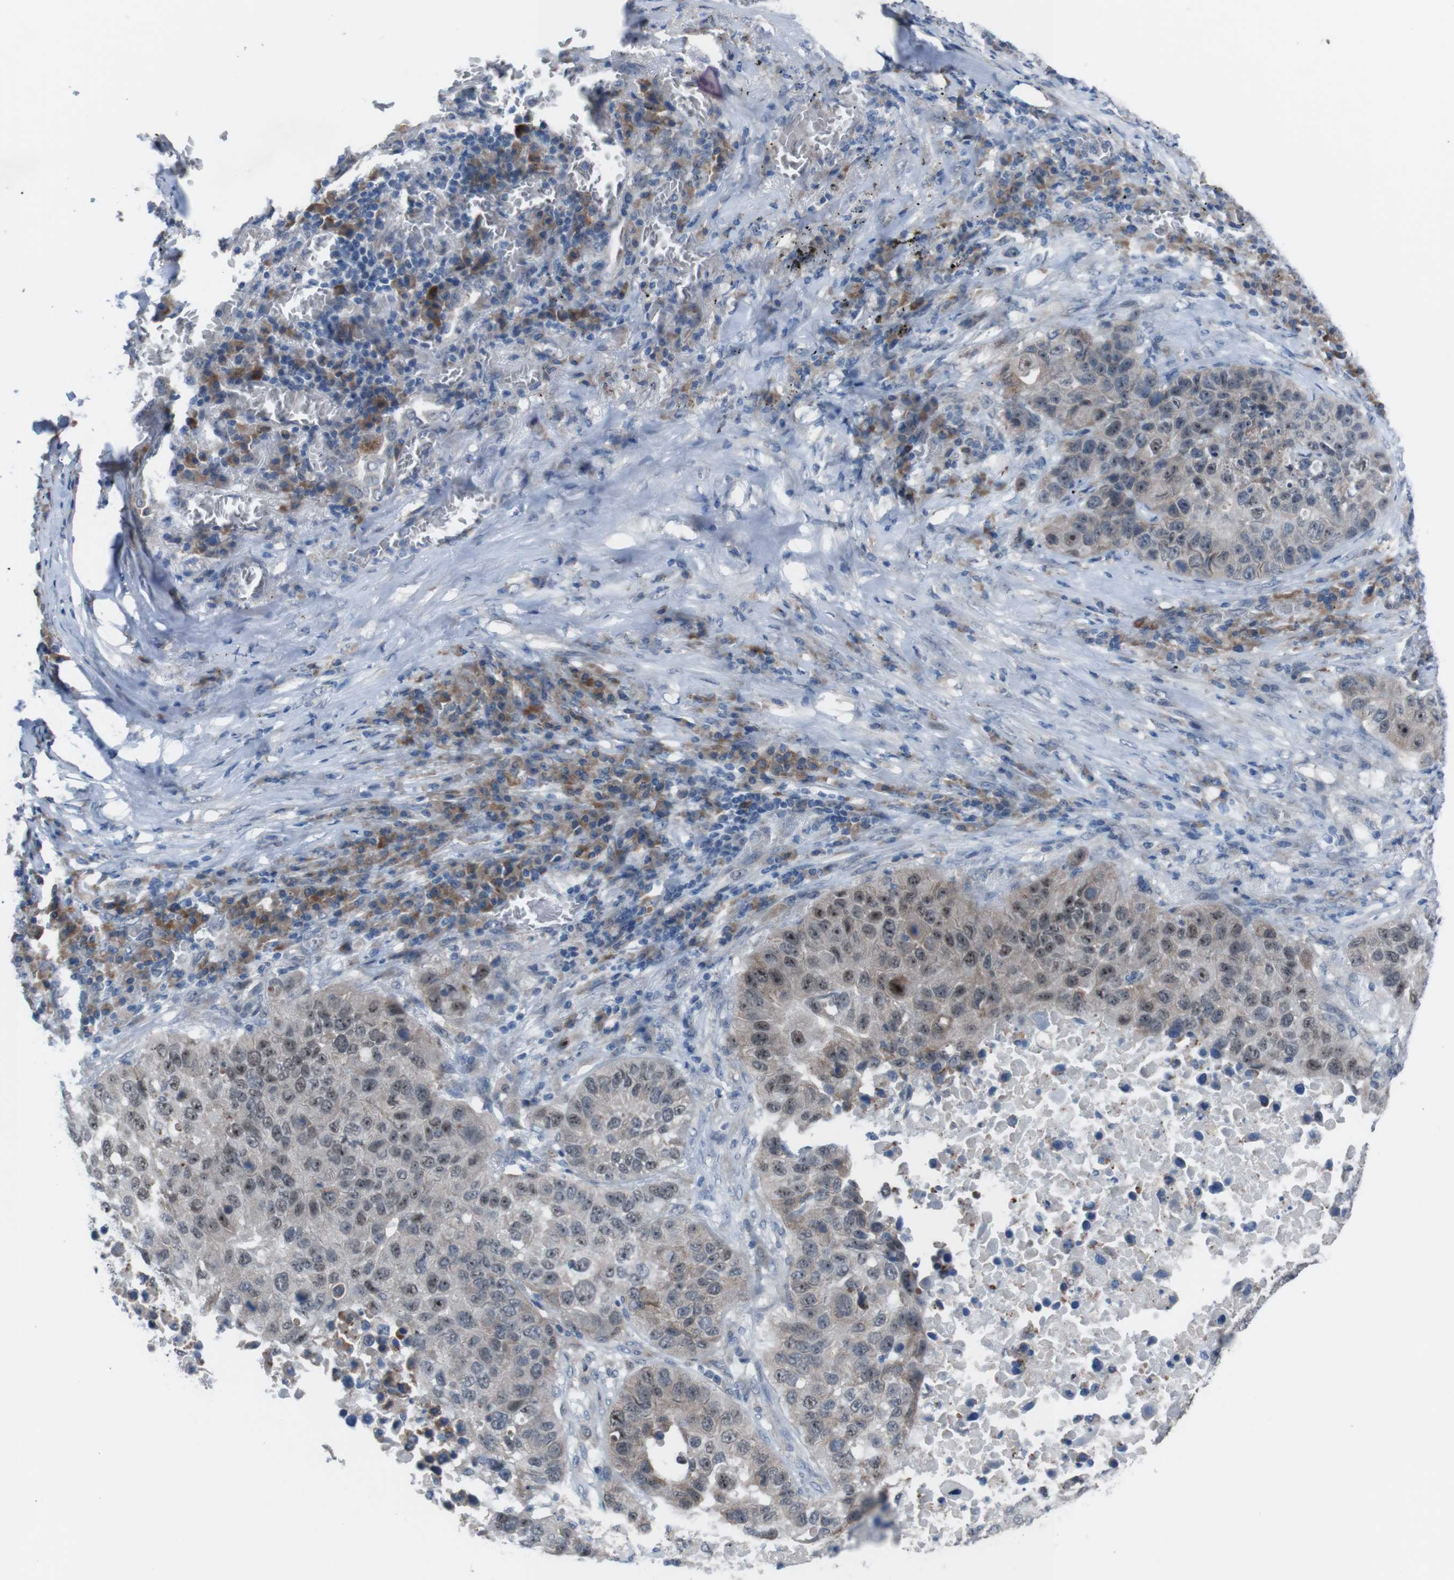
{"staining": {"intensity": "weak", "quantity": "25%-75%", "location": "cytoplasmic/membranous,nuclear"}, "tissue": "lung cancer", "cell_type": "Tumor cells", "image_type": "cancer", "snomed": [{"axis": "morphology", "description": "Squamous cell carcinoma, NOS"}, {"axis": "topography", "description": "Lung"}], "caption": "IHC micrograph of neoplastic tissue: lung cancer stained using immunohistochemistry (IHC) exhibits low levels of weak protein expression localized specifically in the cytoplasmic/membranous and nuclear of tumor cells, appearing as a cytoplasmic/membranous and nuclear brown color.", "gene": "CDH22", "patient": {"sex": "male", "age": 57}}